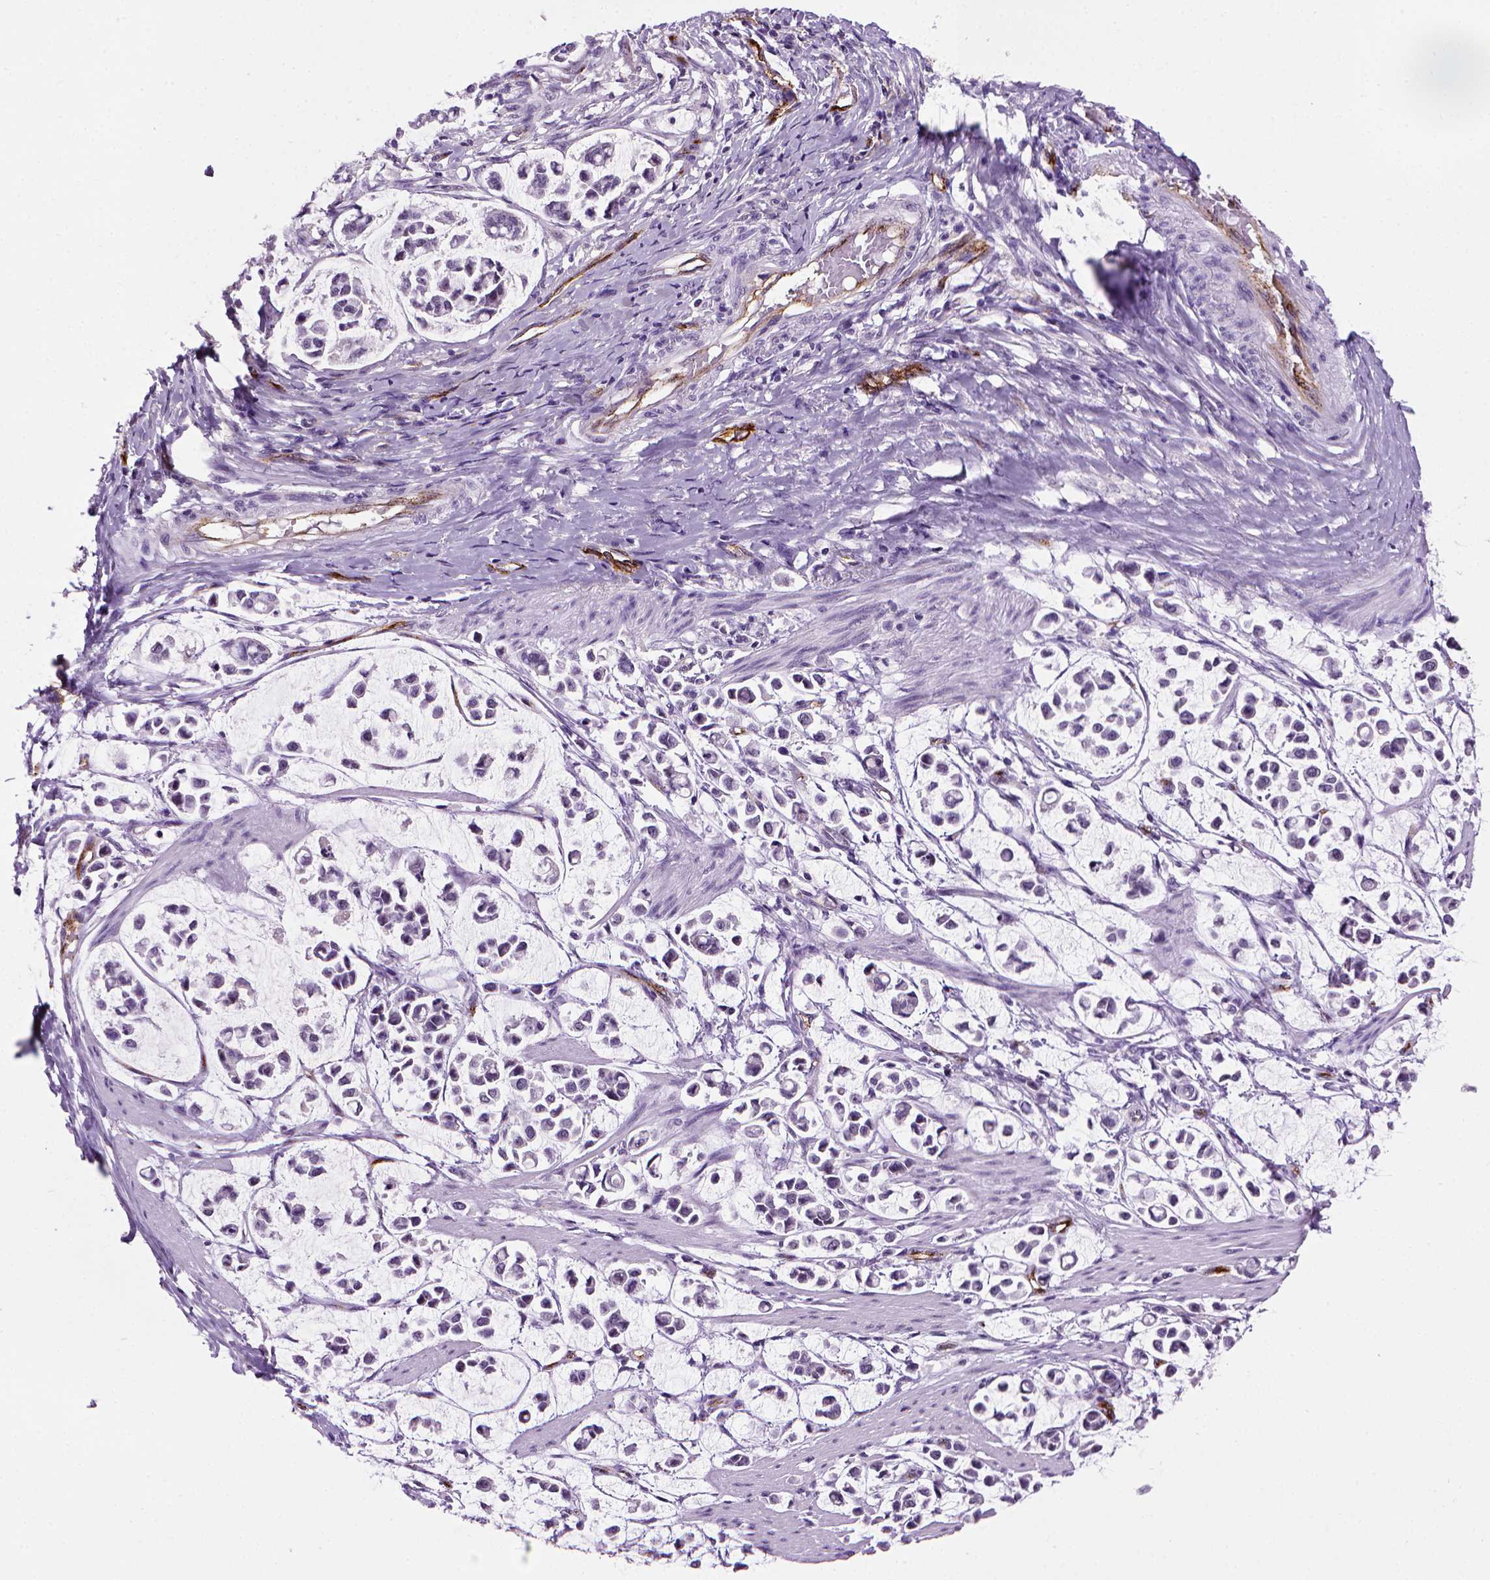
{"staining": {"intensity": "negative", "quantity": "none", "location": "none"}, "tissue": "stomach cancer", "cell_type": "Tumor cells", "image_type": "cancer", "snomed": [{"axis": "morphology", "description": "Adenocarcinoma, NOS"}, {"axis": "topography", "description": "Stomach"}], "caption": "High magnification brightfield microscopy of stomach adenocarcinoma stained with DAB (3,3'-diaminobenzidine) (brown) and counterstained with hematoxylin (blue): tumor cells show no significant expression. (Stains: DAB IHC with hematoxylin counter stain, Microscopy: brightfield microscopy at high magnification).", "gene": "VWF", "patient": {"sex": "male", "age": 82}}